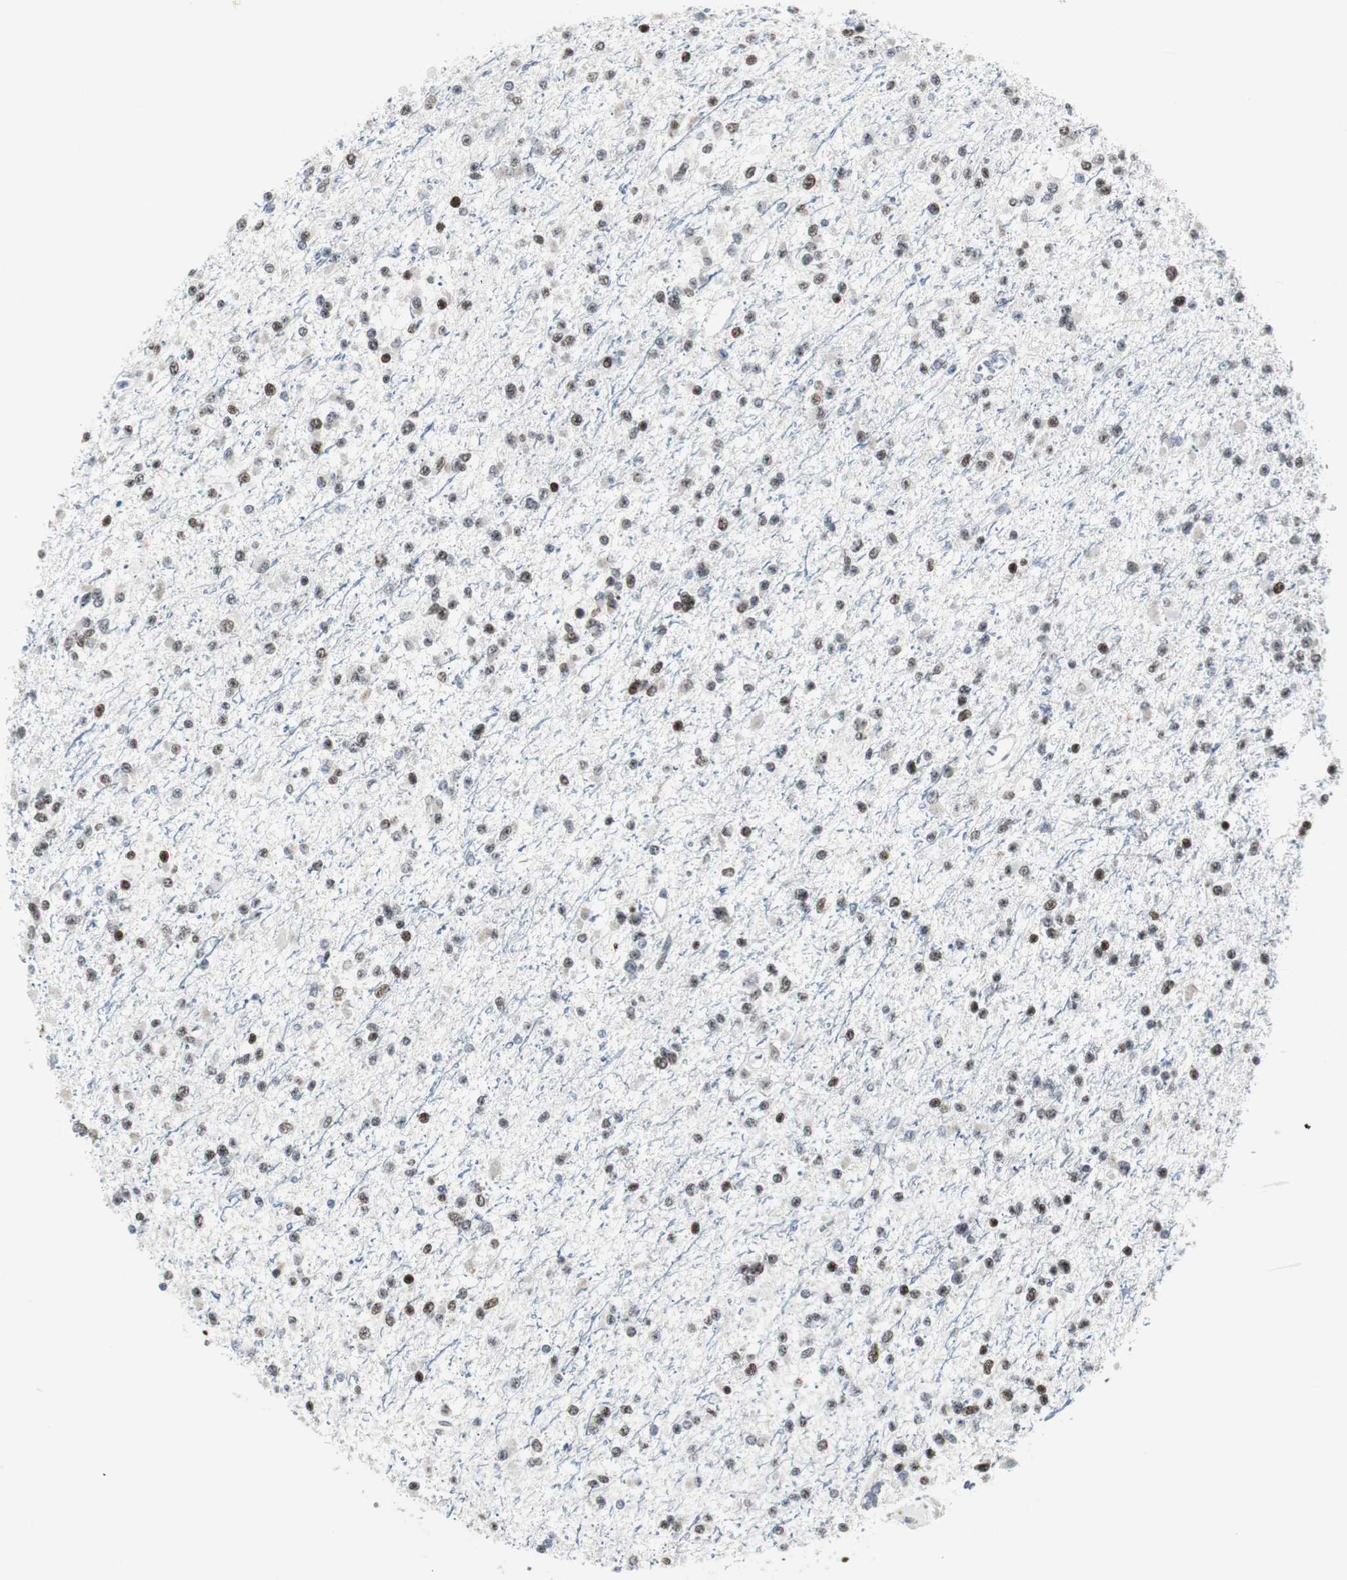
{"staining": {"intensity": "moderate", "quantity": "25%-75%", "location": "nuclear"}, "tissue": "glioma", "cell_type": "Tumor cells", "image_type": "cancer", "snomed": [{"axis": "morphology", "description": "Glioma, malignant, Low grade"}, {"axis": "topography", "description": "Brain"}], "caption": "Glioma stained for a protein reveals moderate nuclear positivity in tumor cells.", "gene": "MTA1", "patient": {"sex": "female", "age": 22}}